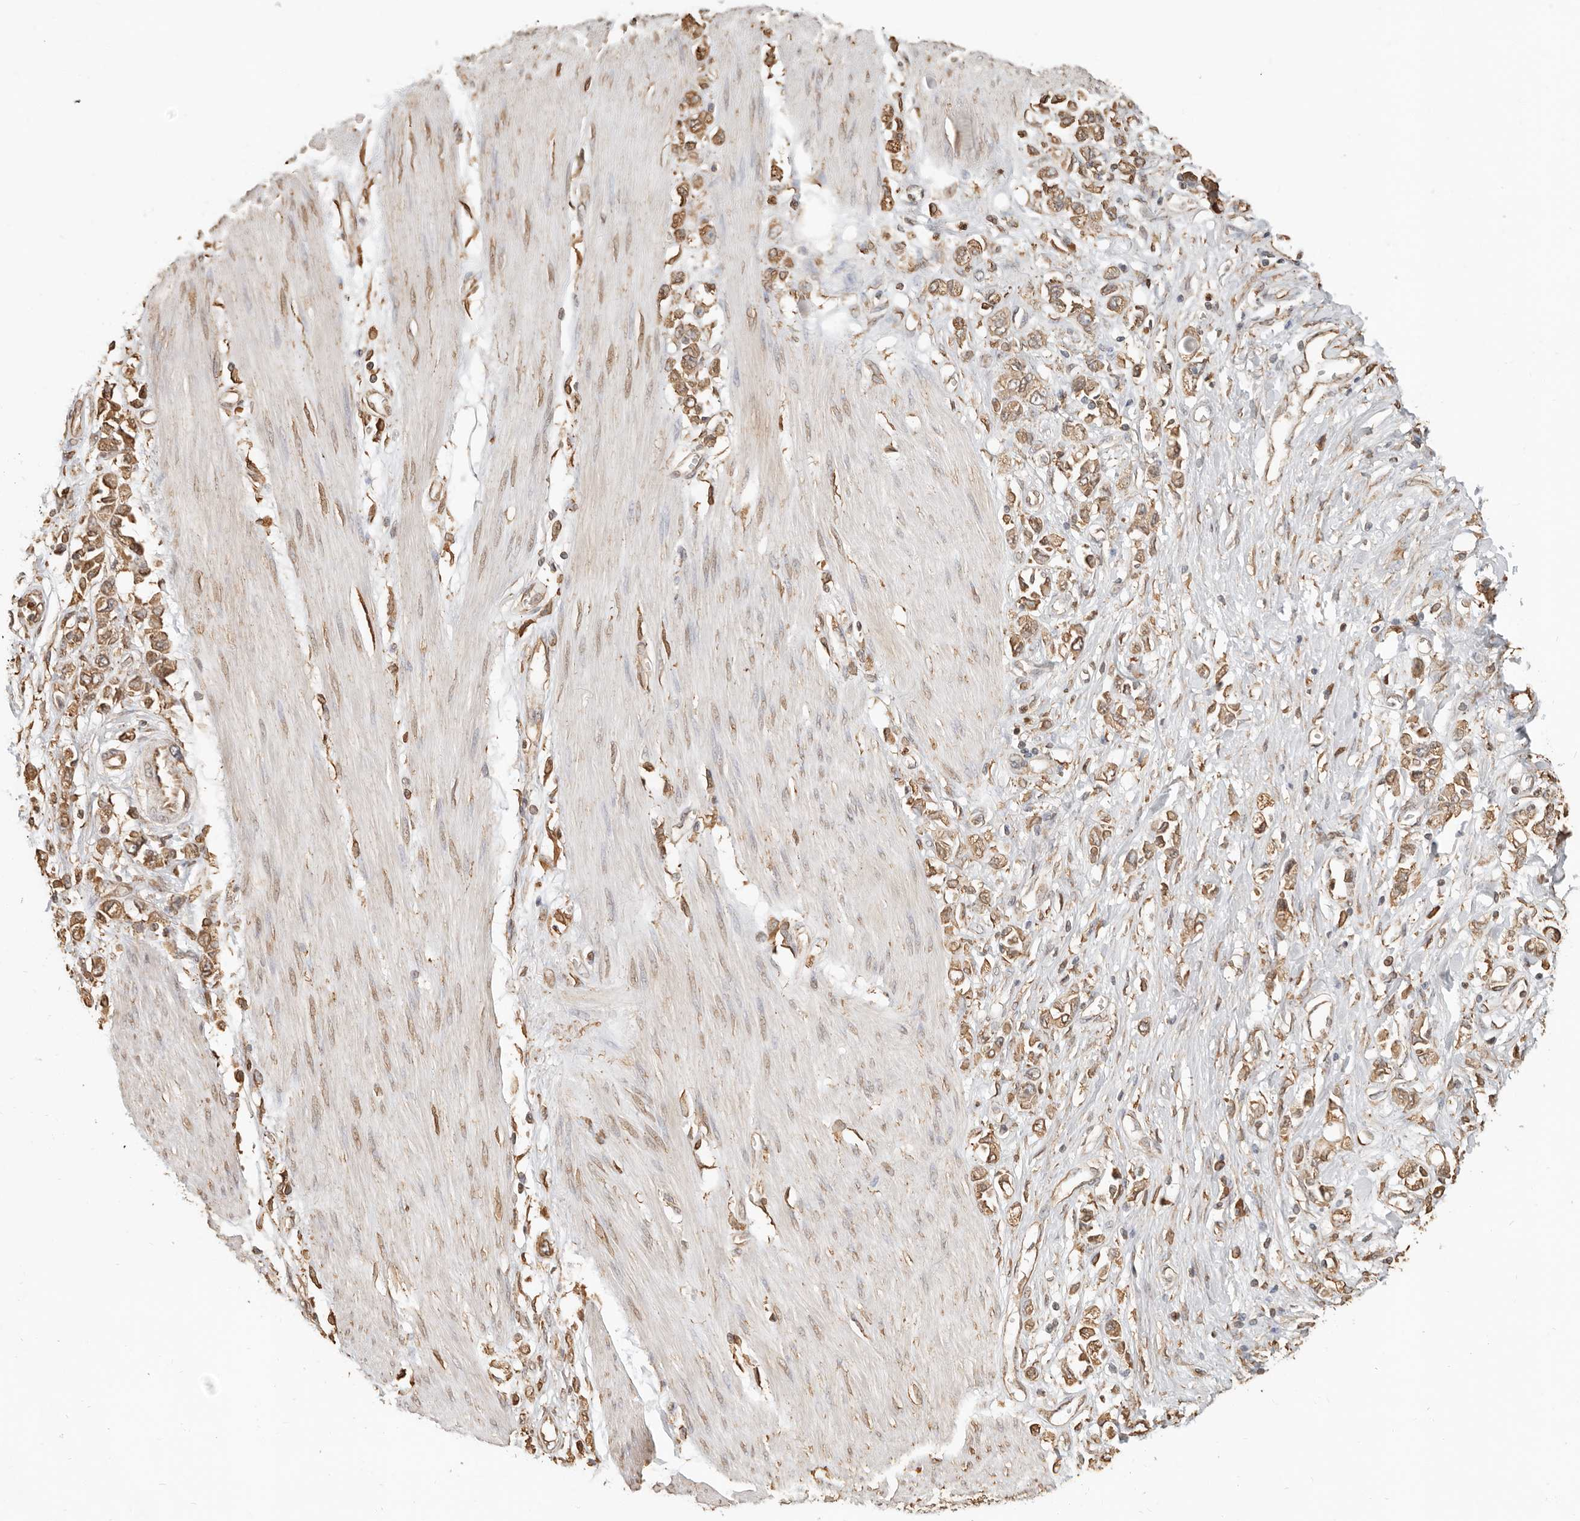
{"staining": {"intensity": "moderate", "quantity": ">75%", "location": "cytoplasmic/membranous"}, "tissue": "stomach cancer", "cell_type": "Tumor cells", "image_type": "cancer", "snomed": [{"axis": "morphology", "description": "Adenocarcinoma, NOS"}, {"axis": "topography", "description": "Stomach"}], "caption": "The immunohistochemical stain shows moderate cytoplasmic/membranous positivity in tumor cells of adenocarcinoma (stomach) tissue. Ihc stains the protein in brown and the nuclei are stained blue.", "gene": "ARHGEF10L", "patient": {"sex": "female", "age": 76}}